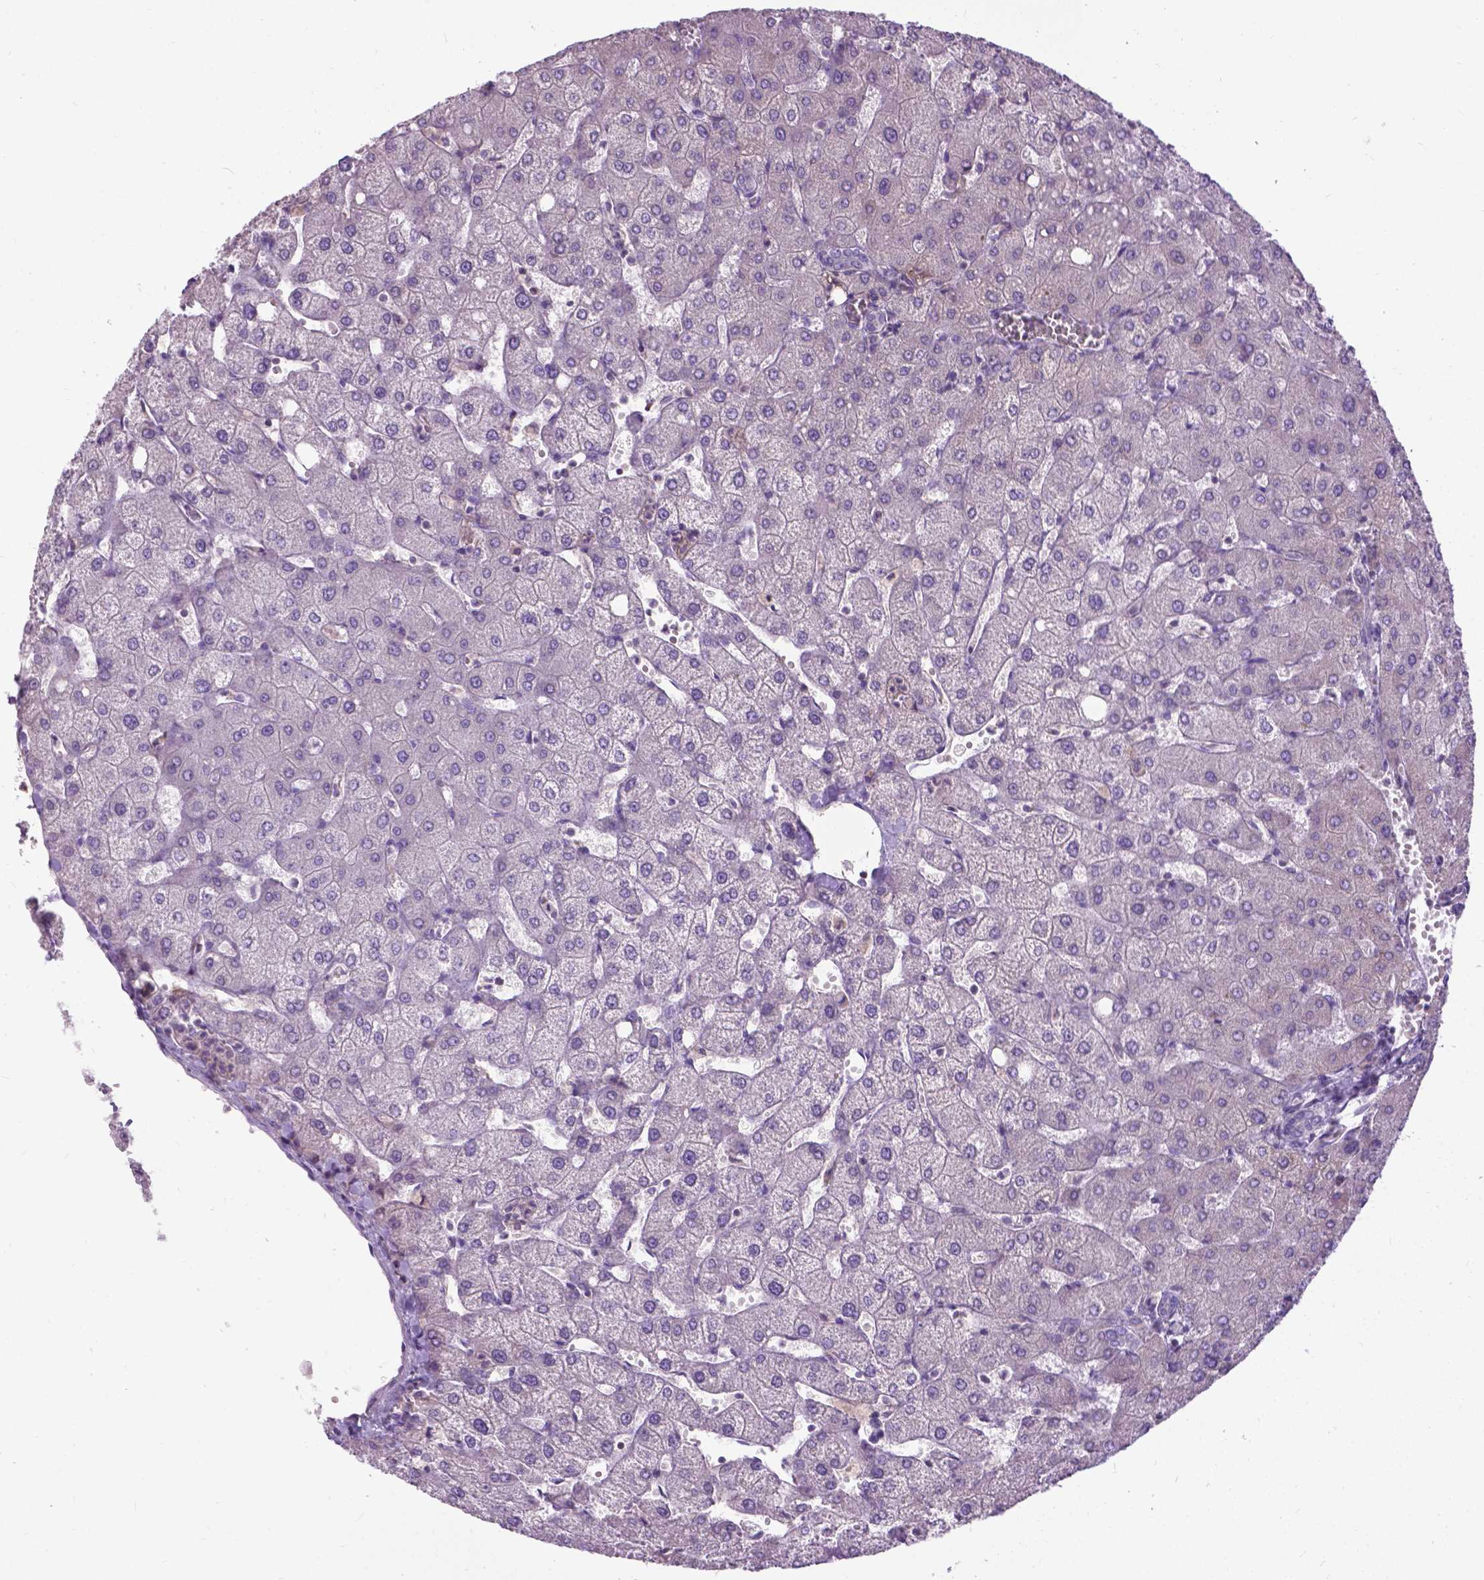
{"staining": {"intensity": "negative", "quantity": "none", "location": "none"}, "tissue": "liver", "cell_type": "Cholangiocytes", "image_type": "normal", "snomed": [{"axis": "morphology", "description": "Normal tissue, NOS"}, {"axis": "topography", "description": "Liver"}], "caption": "Cholangiocytes show no significant positivity in unremarkable liver.", "gene": "JAK3", "patient": {"sex": "female", "age": 54}}